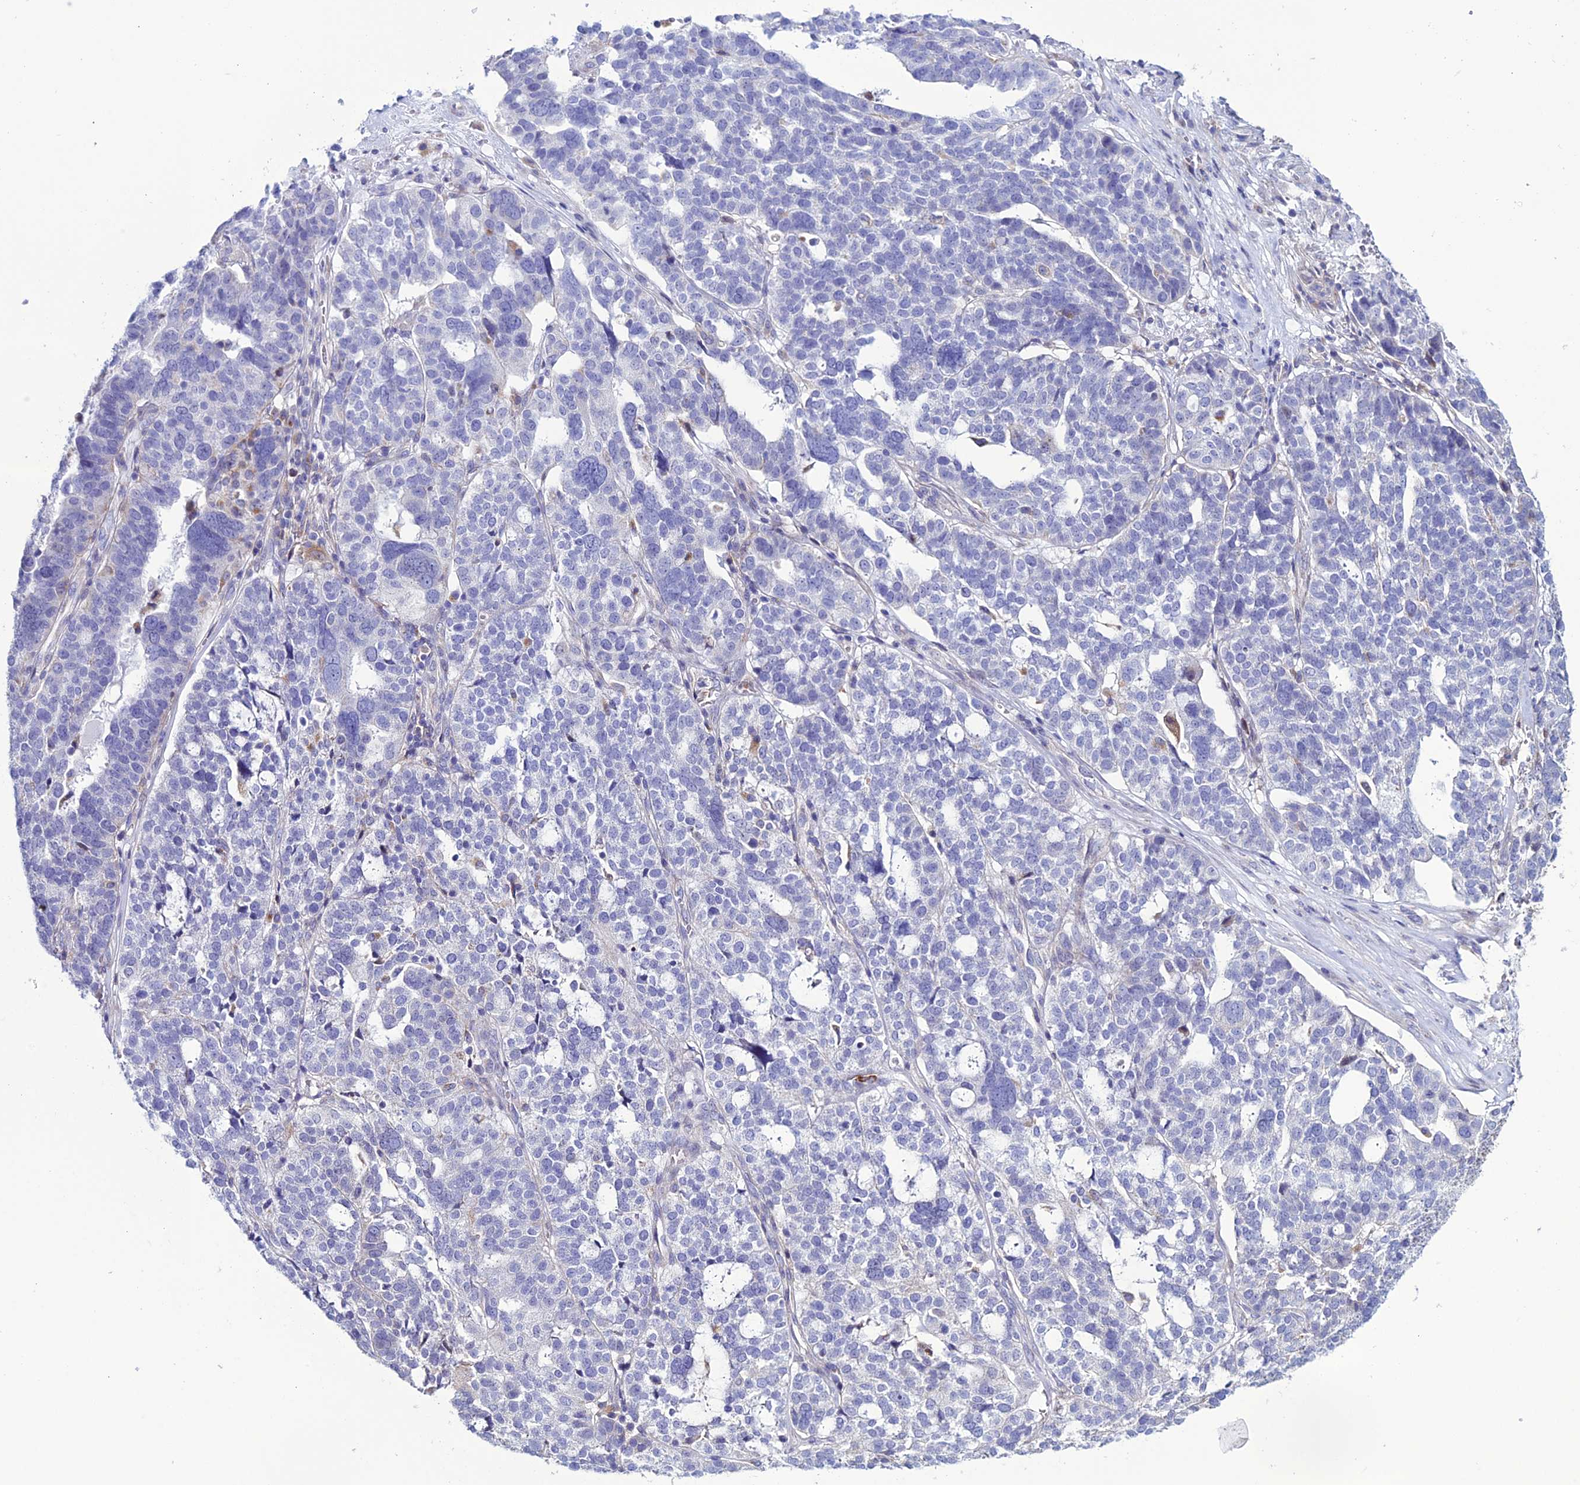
{"staining": {"intensity": "negative", "quantity": "none", "location": "none"}, "tissue": "ovarian cancer", "cell_type": "Tumor cells", "image_type": "cancer", "snomed": [{"axis": "morphology", "description": "Cystadenocarcinoma, serous, NOS"}, {"axis": "topography", "description": "Ovary"}], "caption": "A histopathology image of ovarian serous cystadenocarcinoma stained for a protein displays no brown staining in tumor cells.", "gene": "CLCN7", "patient": {"sex": "female", "age": 59}}